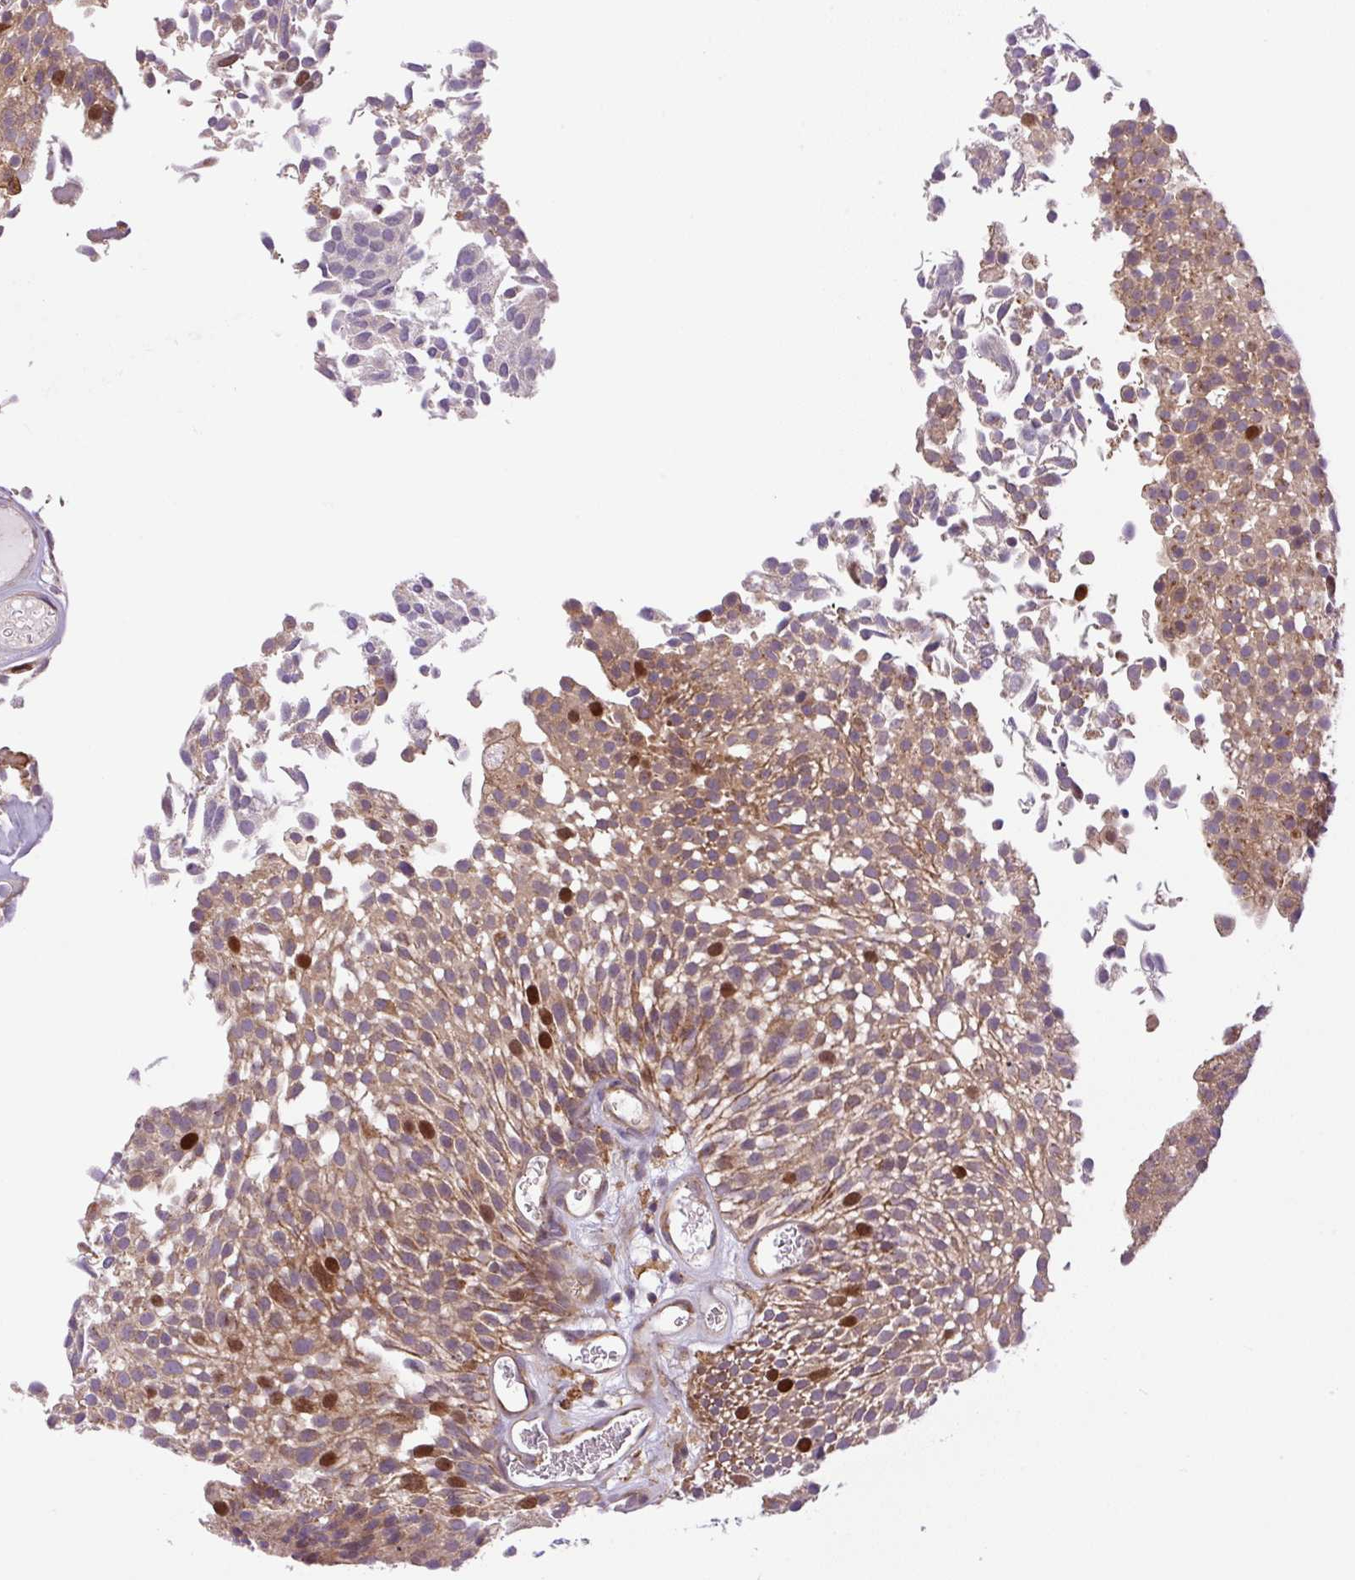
{"staining": {"intensity": "strong", "quantity": "25%-75%", "location": "cytoplasmic/membranous,nuclear"}, "tissue": "urothelial cancer", "cell_type": "Tumor cells", "image_type": "cancer", "snomed": [{"axis": "morphology", "description": "Urothelial carcinoma, Low grade"}, {"axis": "topography", "description": "Urinary bladder"}], "caption": "This photomicrograph shows immunohistochemistry (IHC) staining of low-grade urothelial carcinoma, with high strong cytoplasmic/membranous and nuclear expression in approximately 25%-75% of tumor cells.", "gene": "KIFC1", "patient": {"sex": "female", "age": 79}}